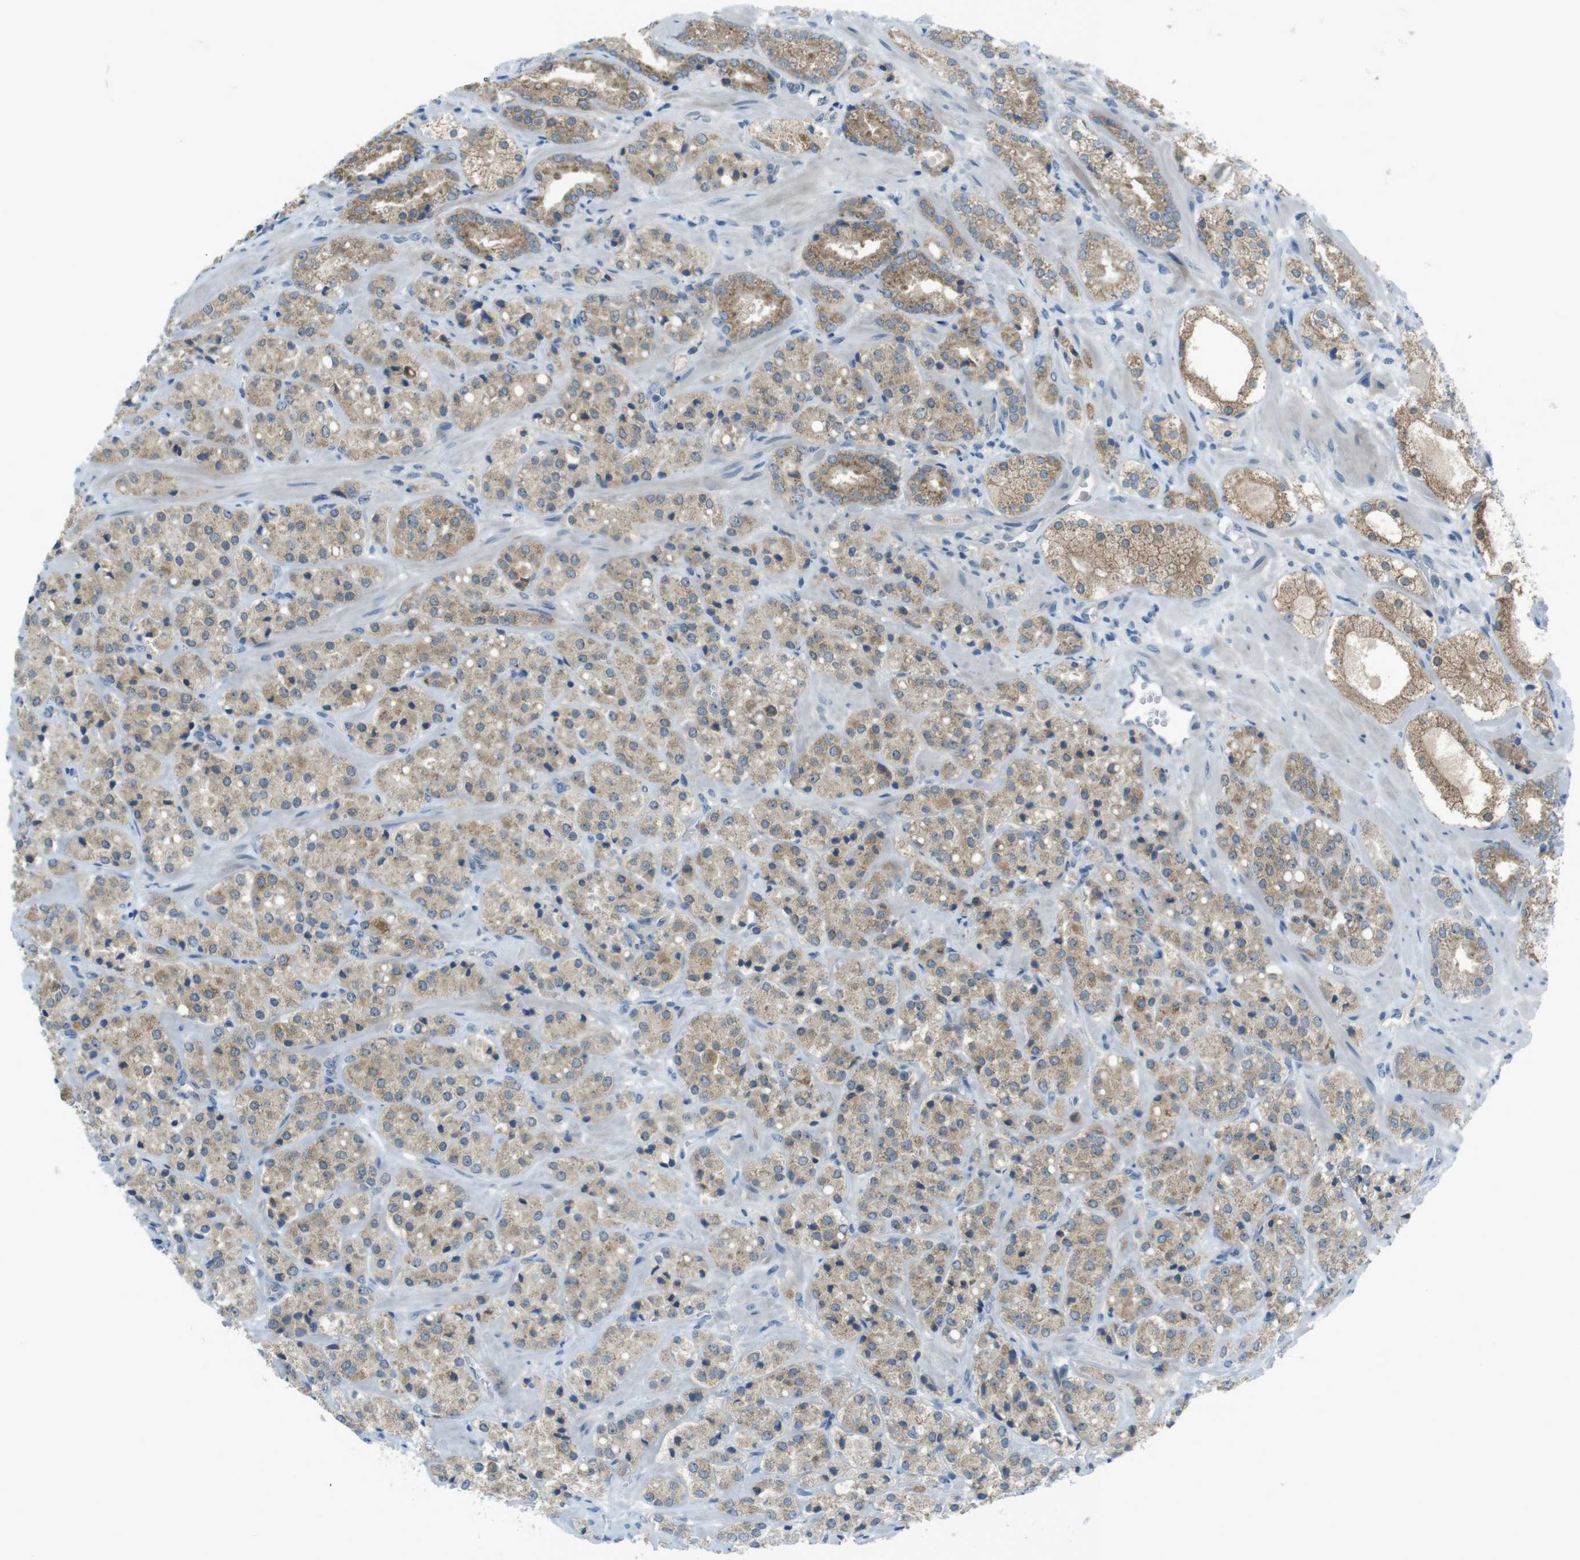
{"staining": {"intensity": "weak", "quantity": ">75%", "location": "cytoplasmic/membranous"}, "tissue": "prostate cancer", "cell_type": "Tumor cells", "image_type": "cancer", "snomed": [{"axis": "morphology", "description": "Adenocarcinoma, High grade"}, {"axis": "topography", "description": "Prostate"}], "caption": "High-grade adenocarcinoma (prostate) stained for a protein (brown) shows weak cytoplasmic/membranous positive positivity in about >75% of tumor cells.", "gene": "ZDHHC20", "patient": {"sex": "male", "age": 64}}